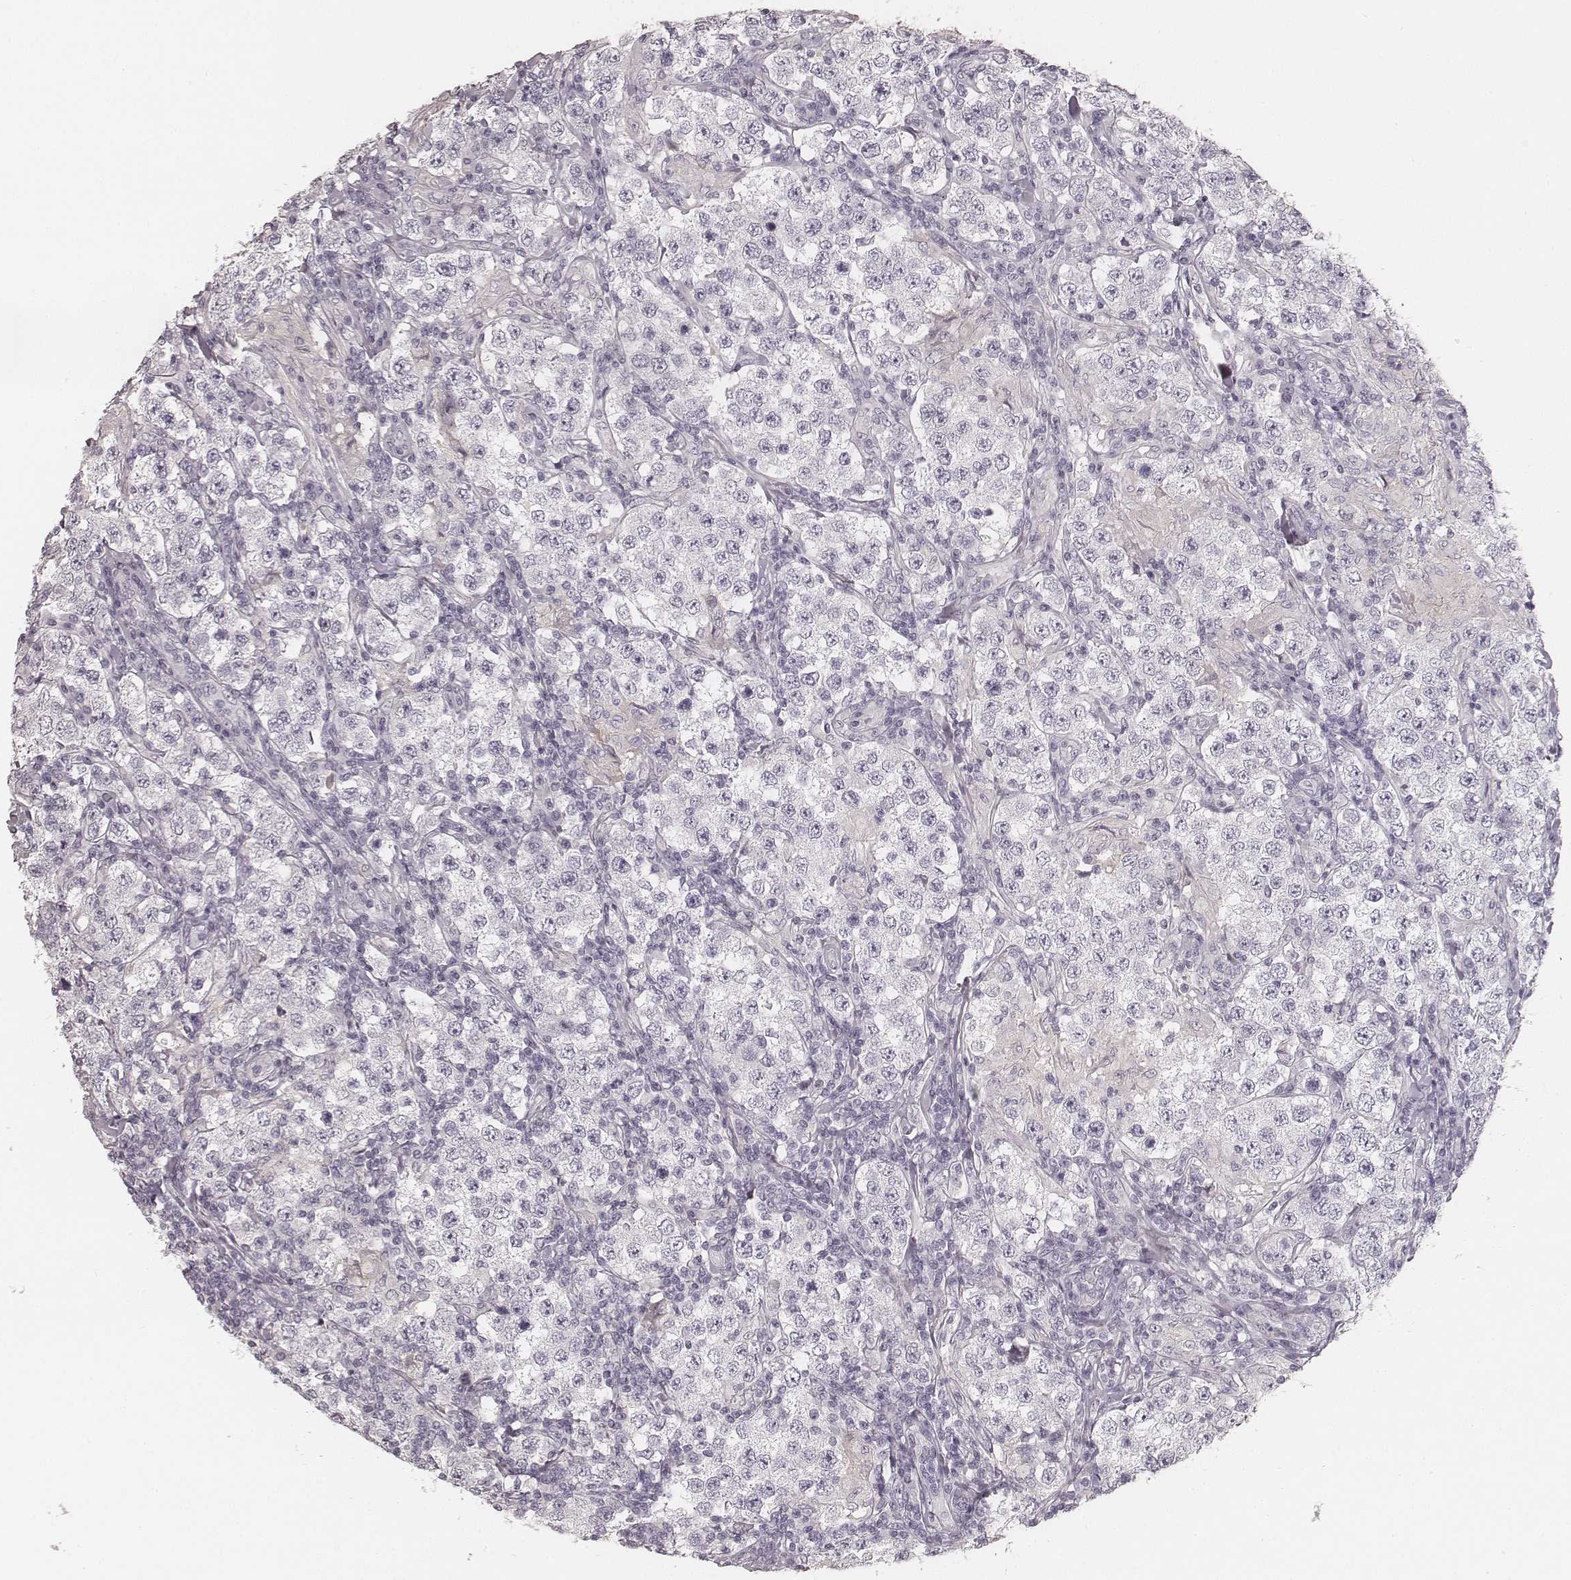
{"staining": {"intensity": "negative", "quantity": "none", "location": "none"}, "tissue": "testis cancer", "cell_type": "Tumor cells", "image_type": "cancer", "snomed": [{"axis": "morphology", "description": "Seminoma, NOS"}, {"axis": "morphology", "description": "Carcinoma, Embryonal, NOS"}, {"axis": "topography", "description": "Testis"}], "caption": "This is an immunohistochemistry histopathology image of testis seminoma. There is no staining in tumor cells.", "gene": "HNF4G", "patient": {"sex": "male", "age": 41}}